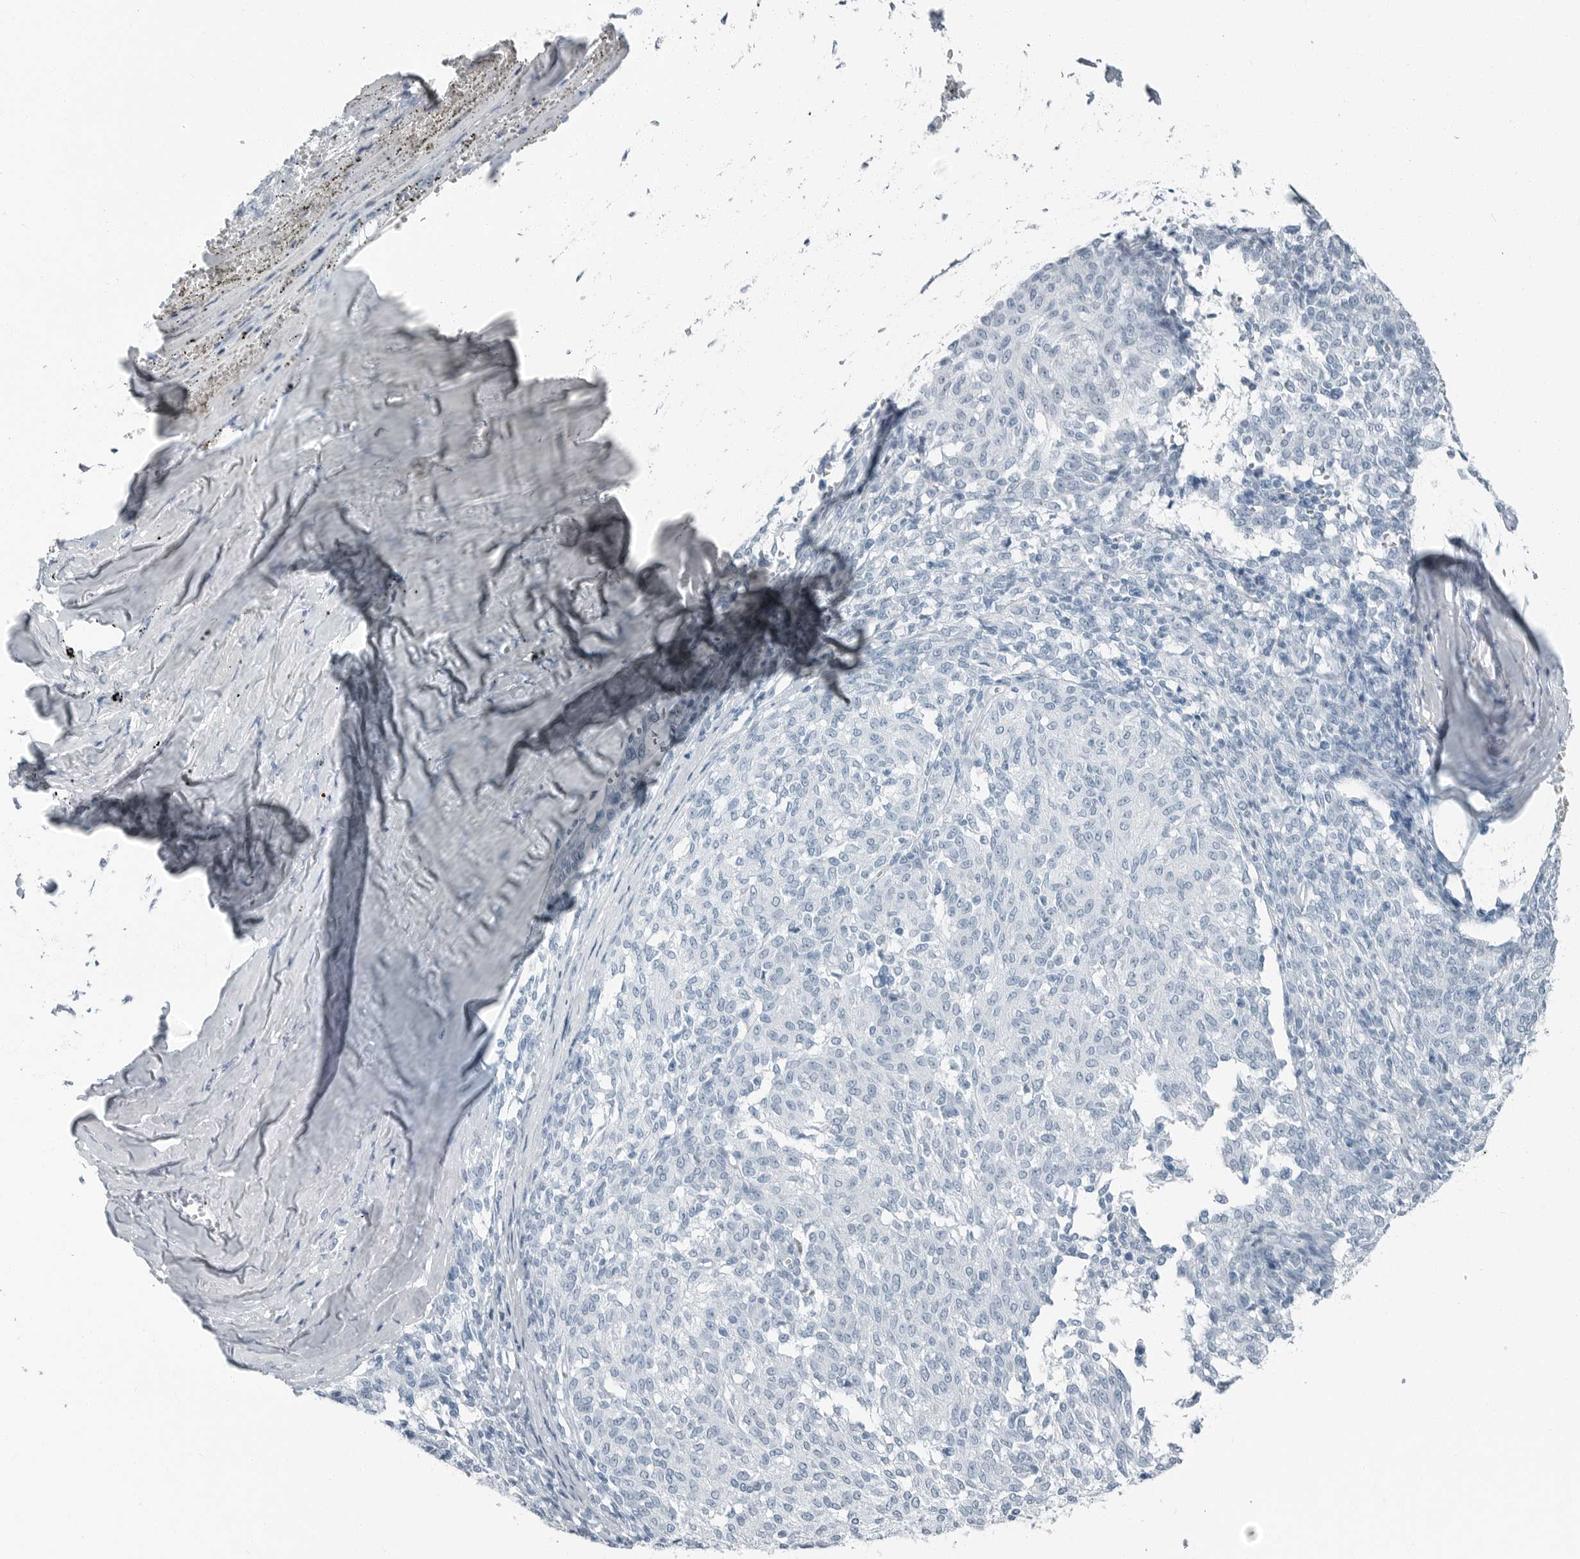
{"staining": {"intensity": "negative", "quantity": "none", "location": "none"}, "tissue": "melanoma", "cell_type": "Tumor cells", "image_type": "cancer", "snomed": [{"axis": "morphology", "description": "Malignant melanoma, NOS"}, {"axis": "topography", "description": "Skin"}], "caption": "Image shows no protein expression in tumor cells of malignant melanoma tissue.", "gene": "FABP6", "patient": {"sex": "female", "age": 72}}